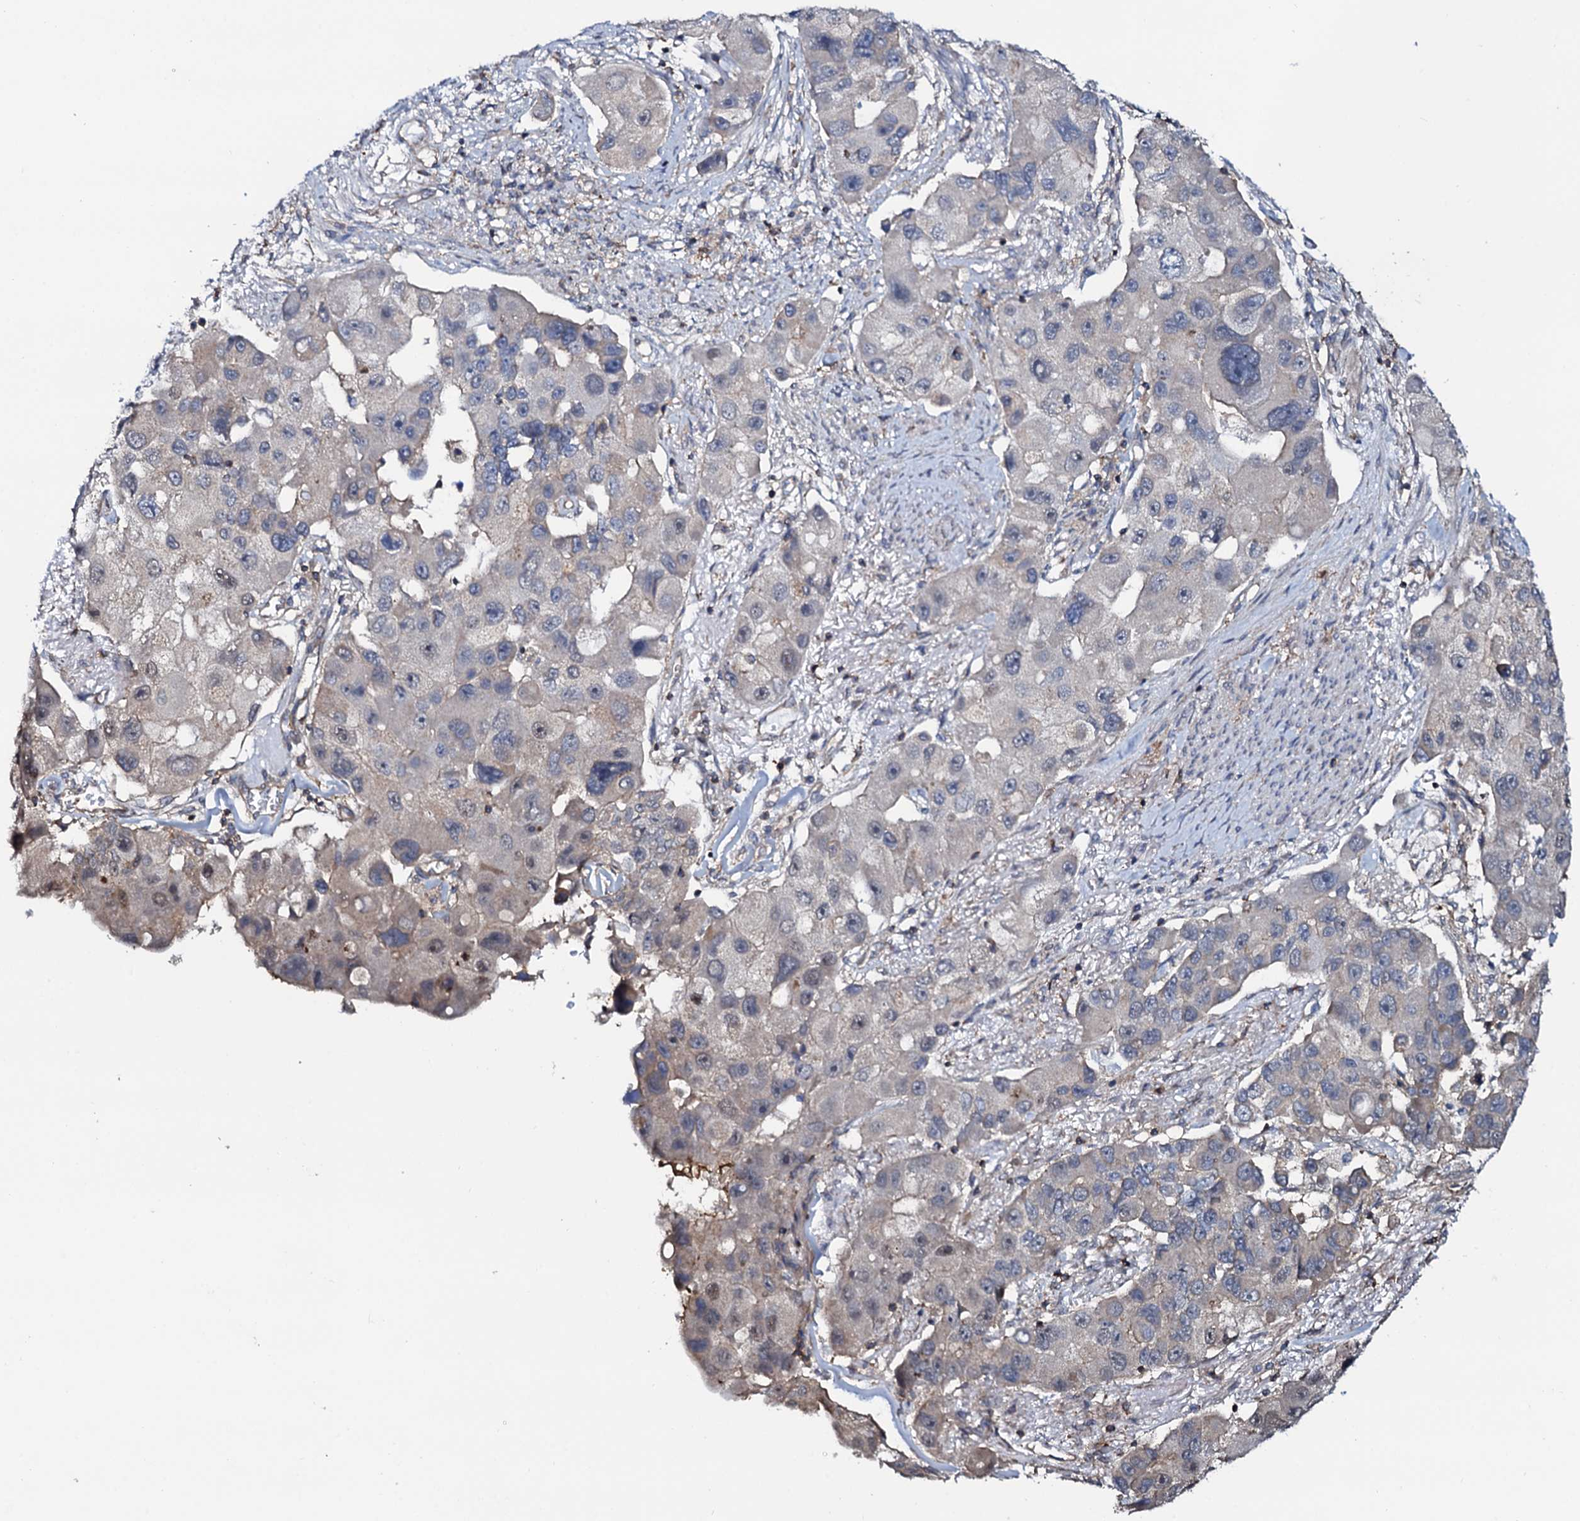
{"staining": {"intensity": "negative", "quantity": "none", "location": "none"}, "tissue": "lung cancer", "cell_type": "Tumor cells", "image_type": "cancer", "snomed": [{"axis": "morphology", "description": "Adenocarcinoma, NOS"}, {"axis": "topography", "description": "Lung"}], "caption": "The IHC histopathology image has no significant expression in tumor cells of lung cancer (adenocarcinoma) tissue. (Brightfield microscopy of DAB (3,3'-diaminobenzidine) immunohistochemistry (IHC) at high magnification).", "gene": "COG6", "patient": {"sex": "female", "age": 54}}